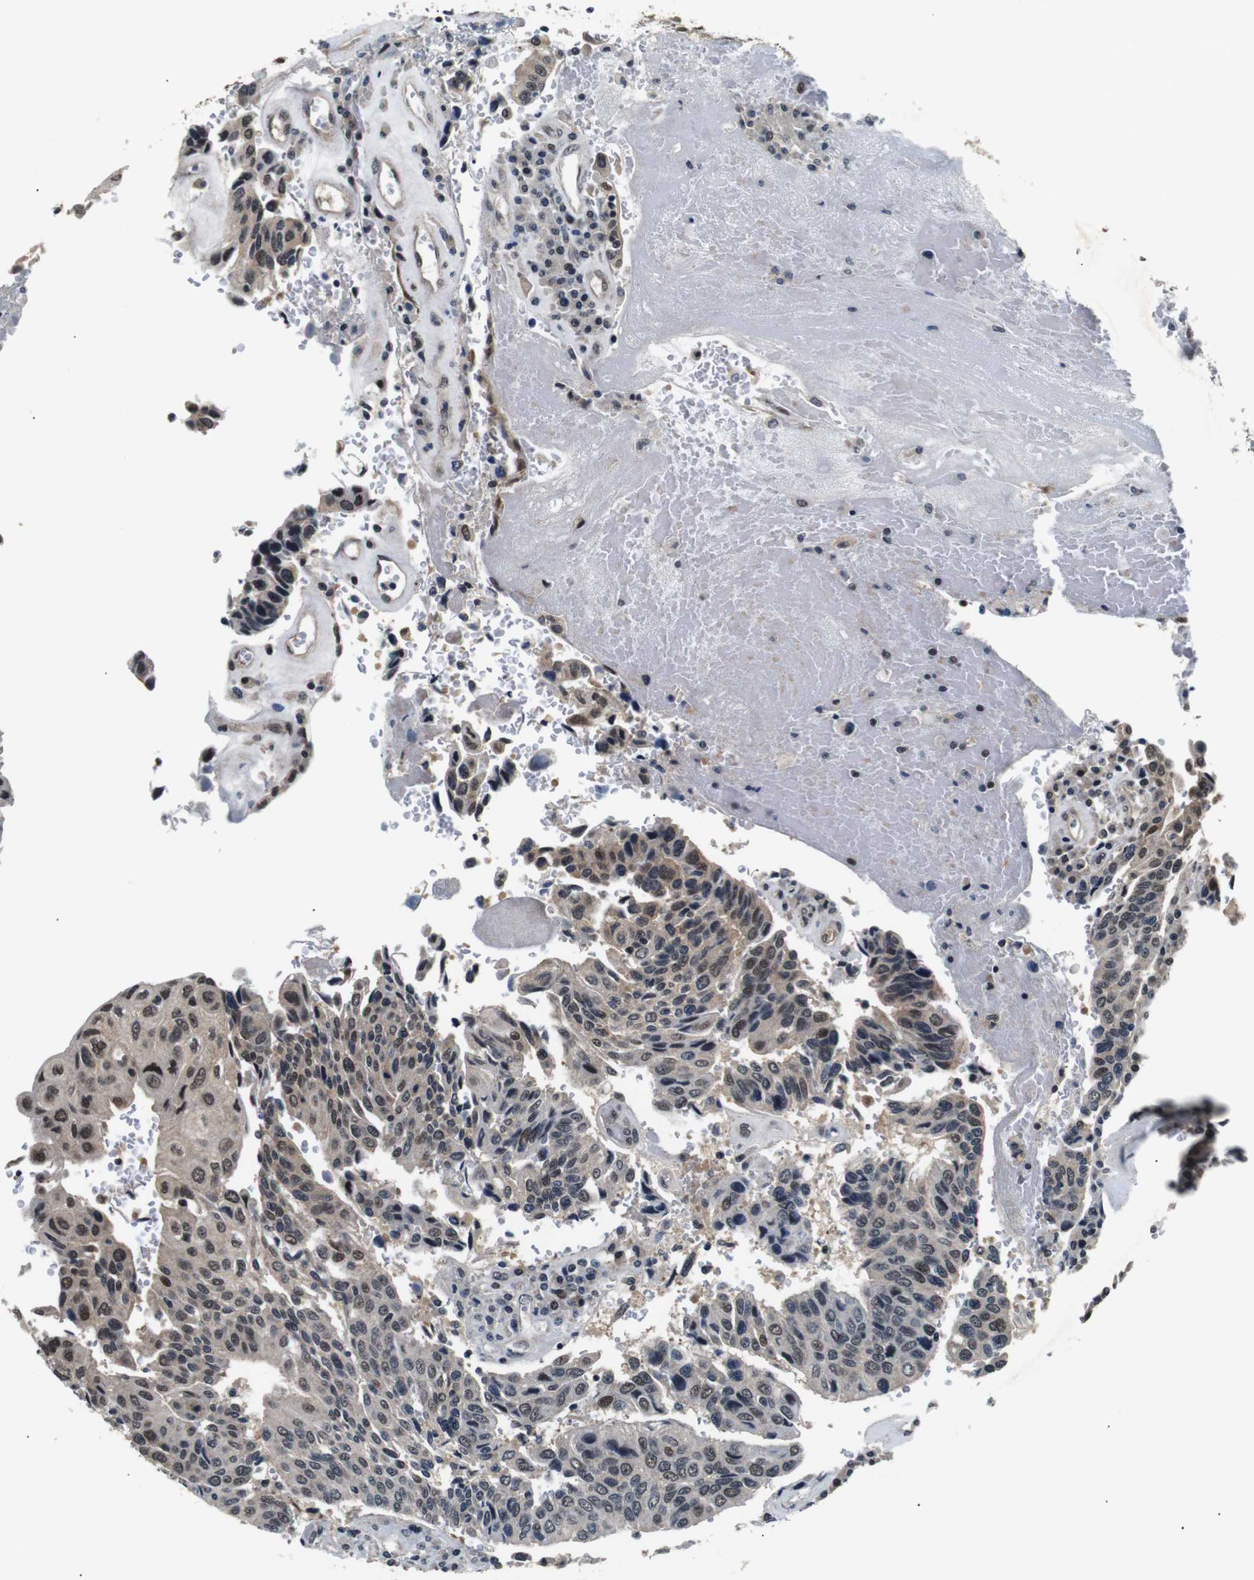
{"staining": {"intensity": "strong", "quantity": "<25%", "location": "cytoplasmic/membranous,nuclear"}, "tissue": "urothelial cancer", "cell_type": "Tumor cells", "image_type": "cancer", "snomed": [{"axis": "morphology", "description": "Urothelial carcinoma, High grade"}, {"axis": "topography", "description": "Urinary bladder"}], "caption": "A medium amount of strong cytoplasmic/membranous and nuclear expression is appreciated in approximately <25% of tumor cells in urothelial cancer tissue.", "gene": "SKP1", "patient": {"sex": "male", "age": 66}}